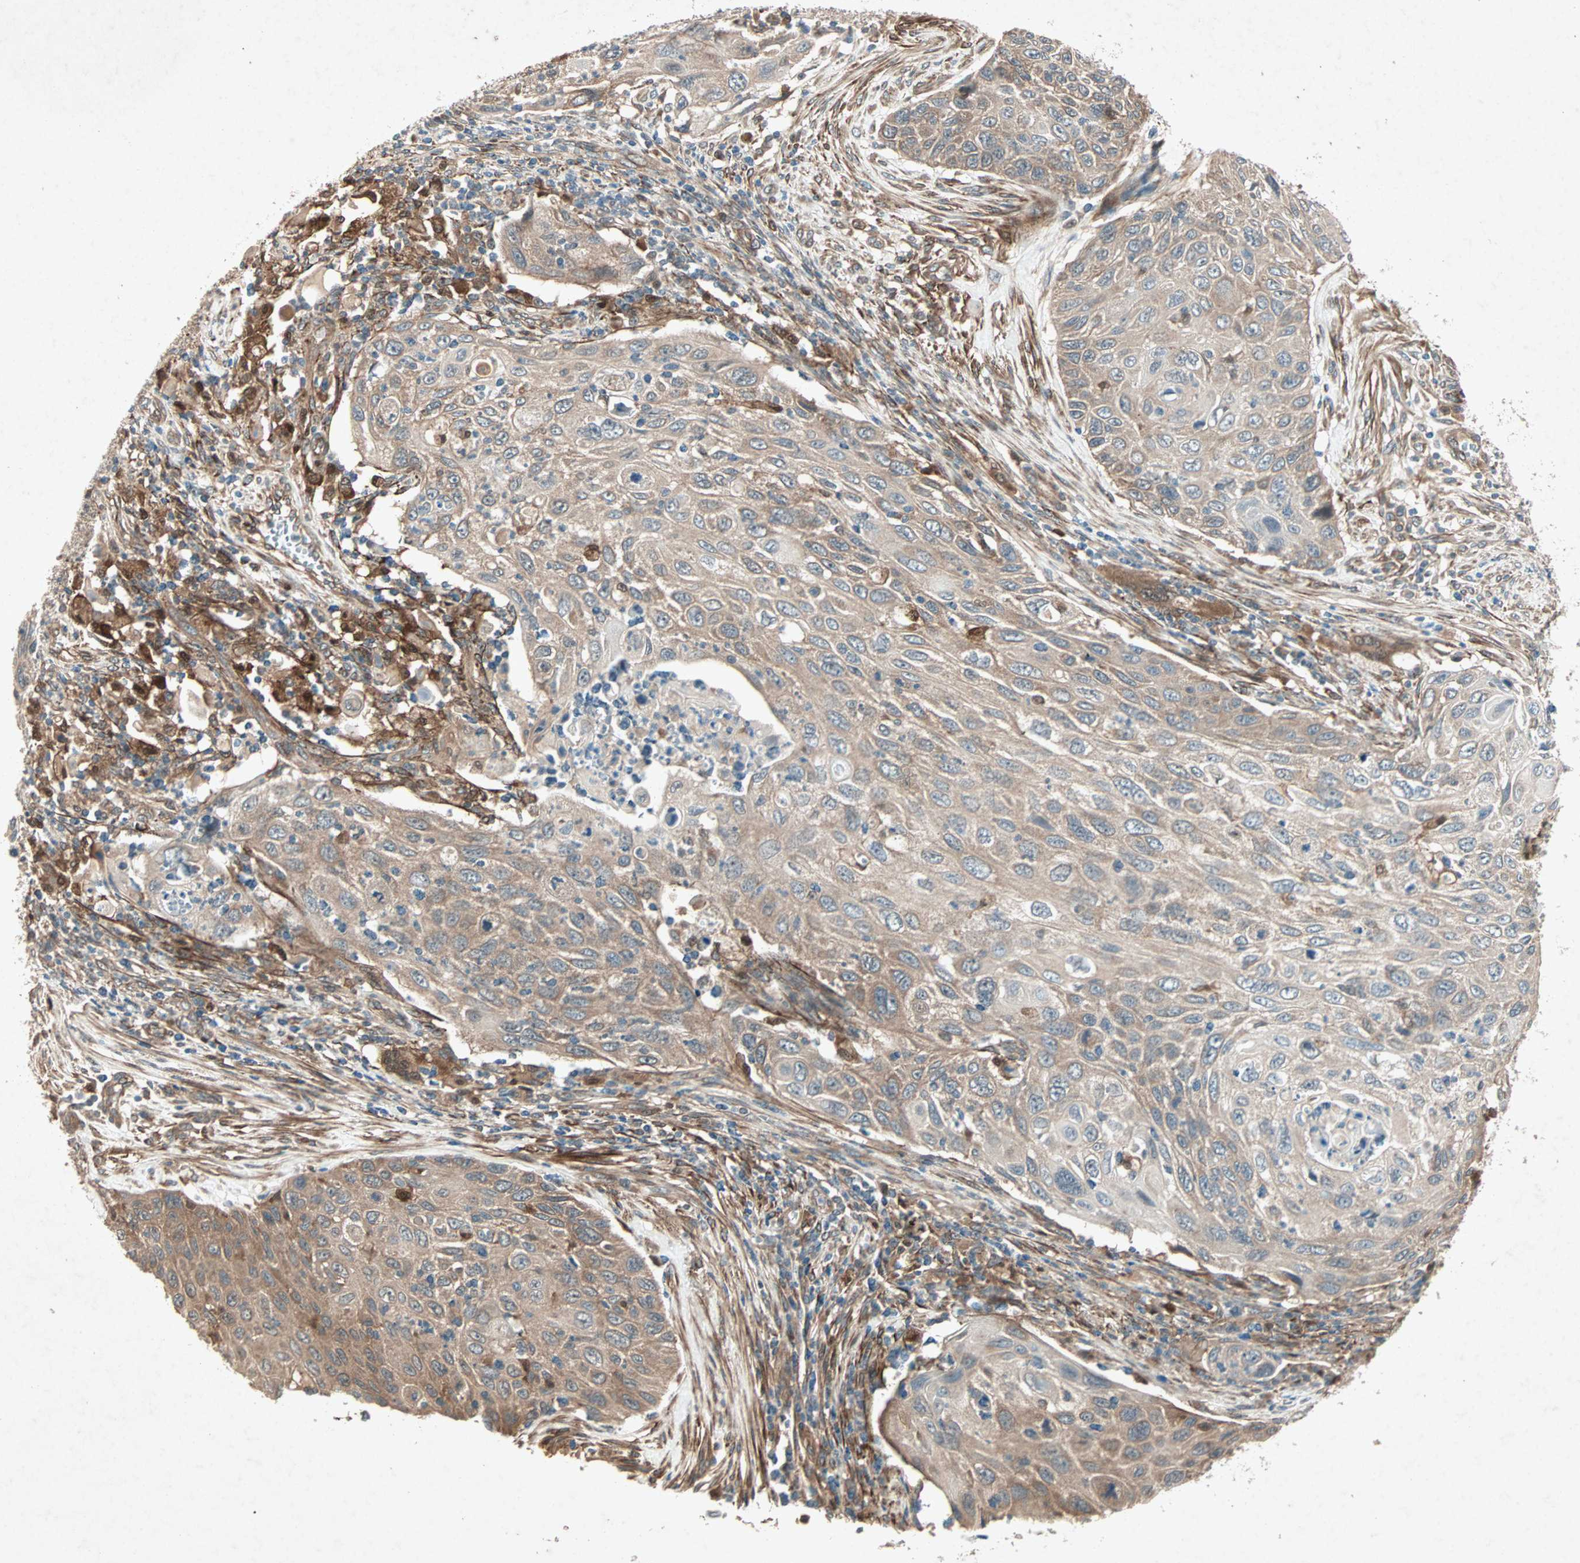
{"staining": {"intensity": "weak", "quantity": "25%-75%", "location": "cytoplasmic/membranous"}, "tissue": "cervical cancer", "cell_type": "Tumor cells", "image_type": "cancer", "snomed": [{"axis": "morphology", "description": "Squamous cell carcinoma, NOS"}, {"axis": "topography", "description": "Cervix"}], "caption": "There is low levels of weak cytoplasmic/membranous positivity in tumor cells of cervical squamous cell carcinoma, as demonstrated by immunohistochemical staining (brown color).", "gene": "SDSL", "patient": {"sex": "female", "age": 70}}